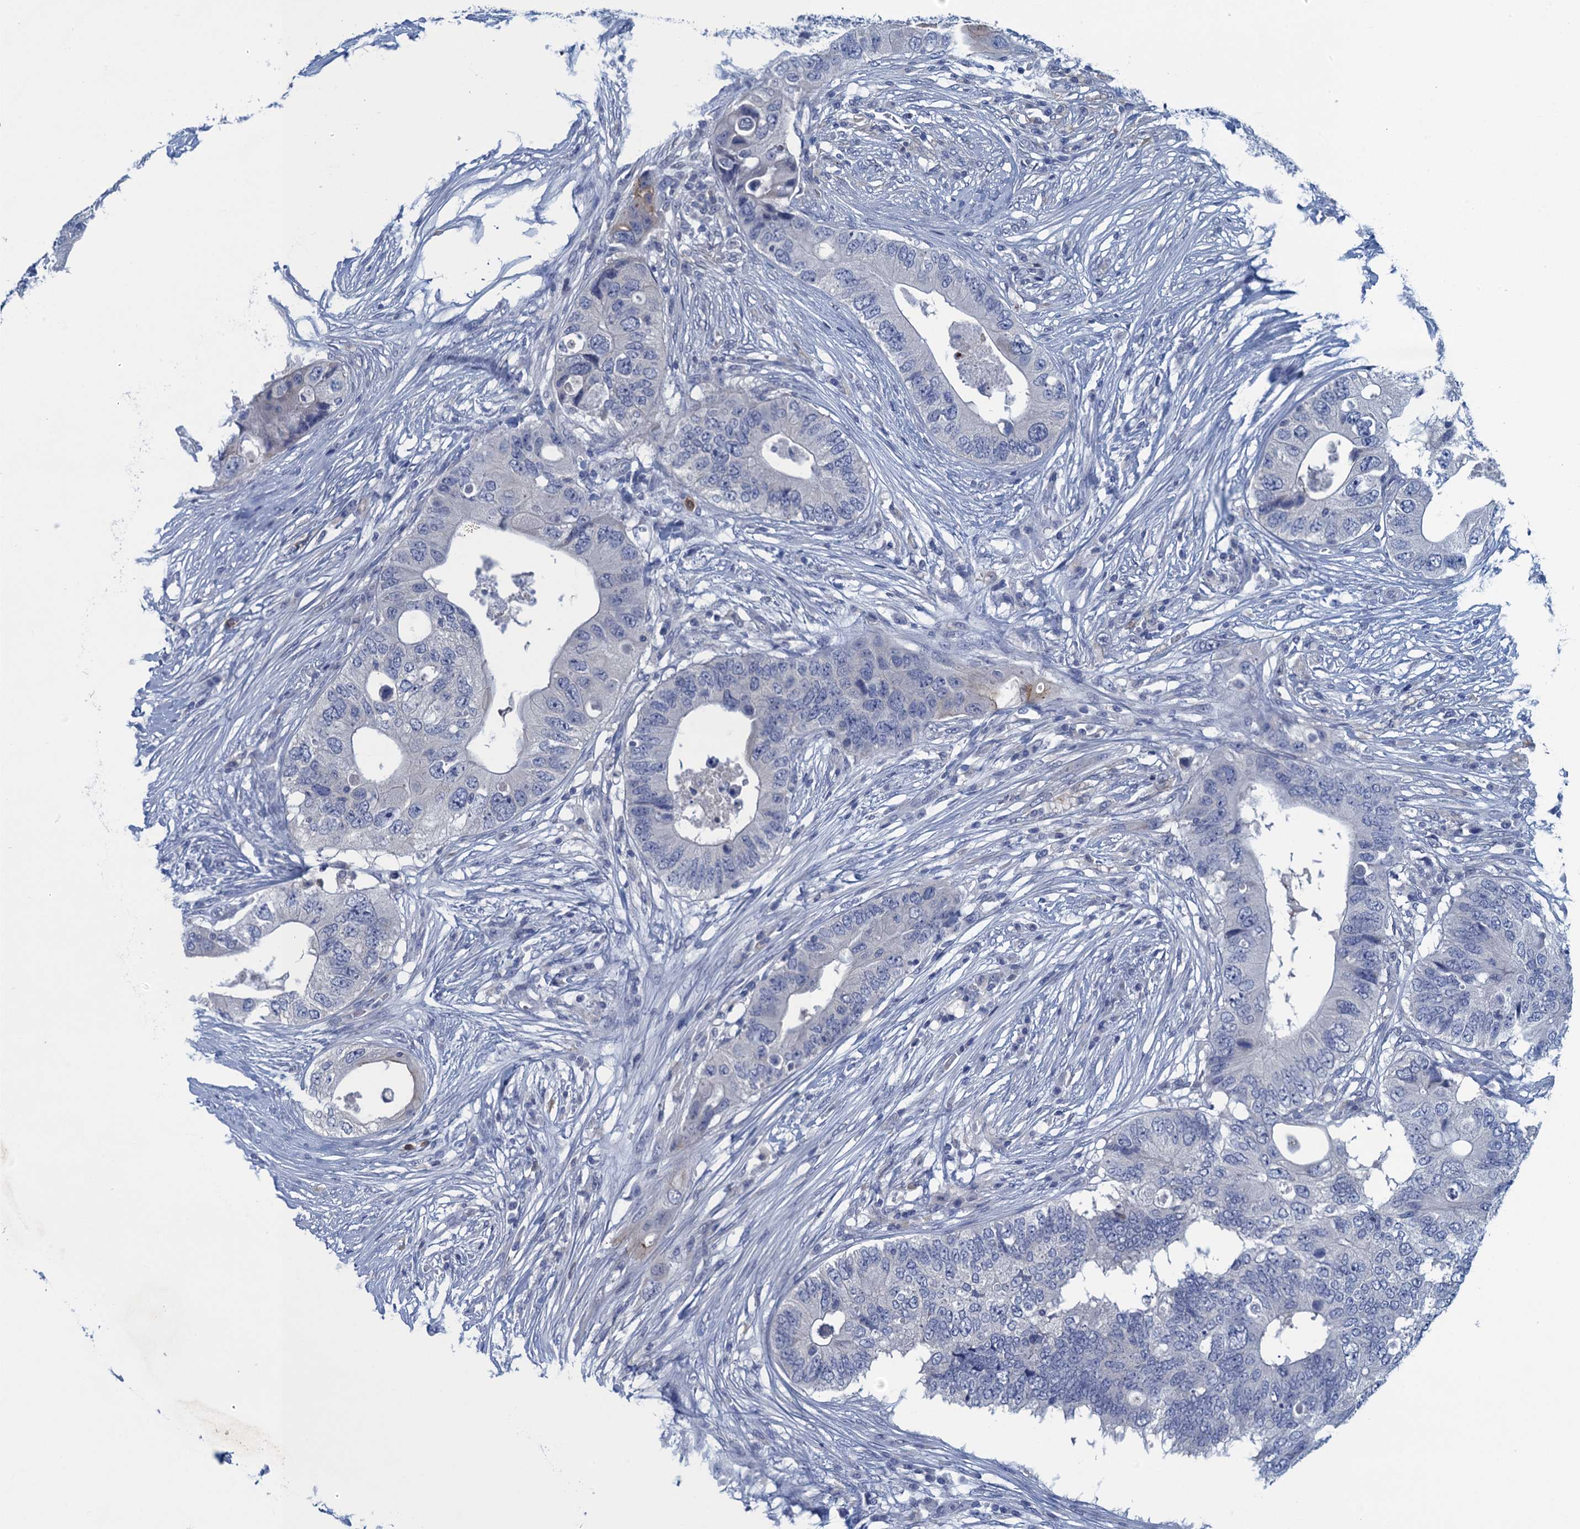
{"staining": {"intensity": "negative", "quantity": "none", "location": "none"}, "tissue": "colorectal cancer", "cell_type": "Tumor cells", "image_type": "cancer", "snomed": [{"axis": "morphology", "description": "Adenocarcinoma, NOS"}, {"axis": "topography", "description": "Colon"}], "caption": "Tumor cells are negative for brown protein staining in adenocarcinoma (colorectal). (Stains: DAB IHC with hematoxylin counter stain, Microscopy: brightfield microscopy at high magnification).", "gene": "SCEL", "patient": {"sex": "male", "age": 71}}